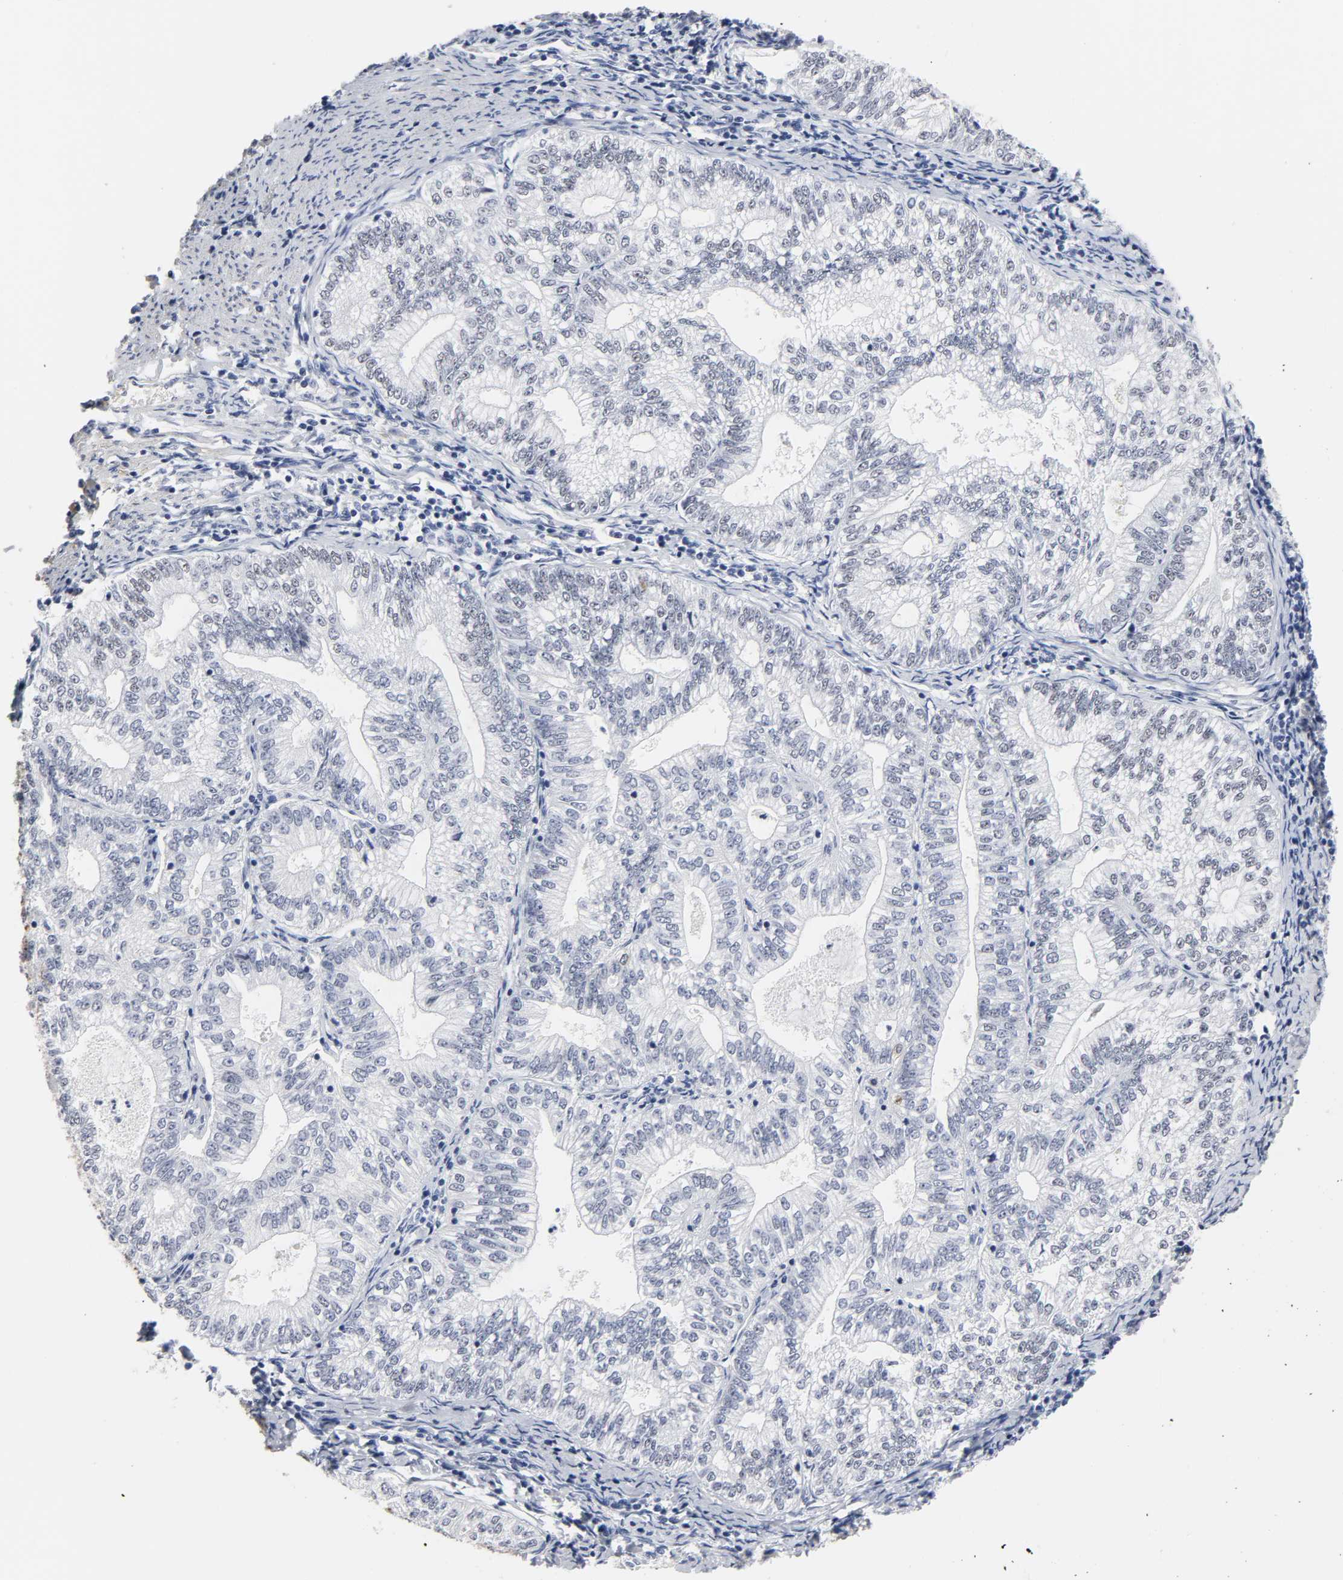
{"staining": {"intensity": "moderate", "quantity": "<25%", "location": "cytoplasmic/membranous"}, "tissue": "endometrial cancer", "cell_type": "Tumor cells", "image_type": "cancer", "snomed": [{"axis": "morphology", "description": "Adenocarcinoma, NOS"}, {"axis": "topography", "description": "Endometrium"}], "caption": "Approximately <25% of tumor cells in human endometrial adenocarcinoma demonstrate moderate cytoplasmic/membranous protein expression as visualized by brown immunohistochemical staining.", "gene": "GRHL2", "patient": {"sex": "female", "age": 69}}